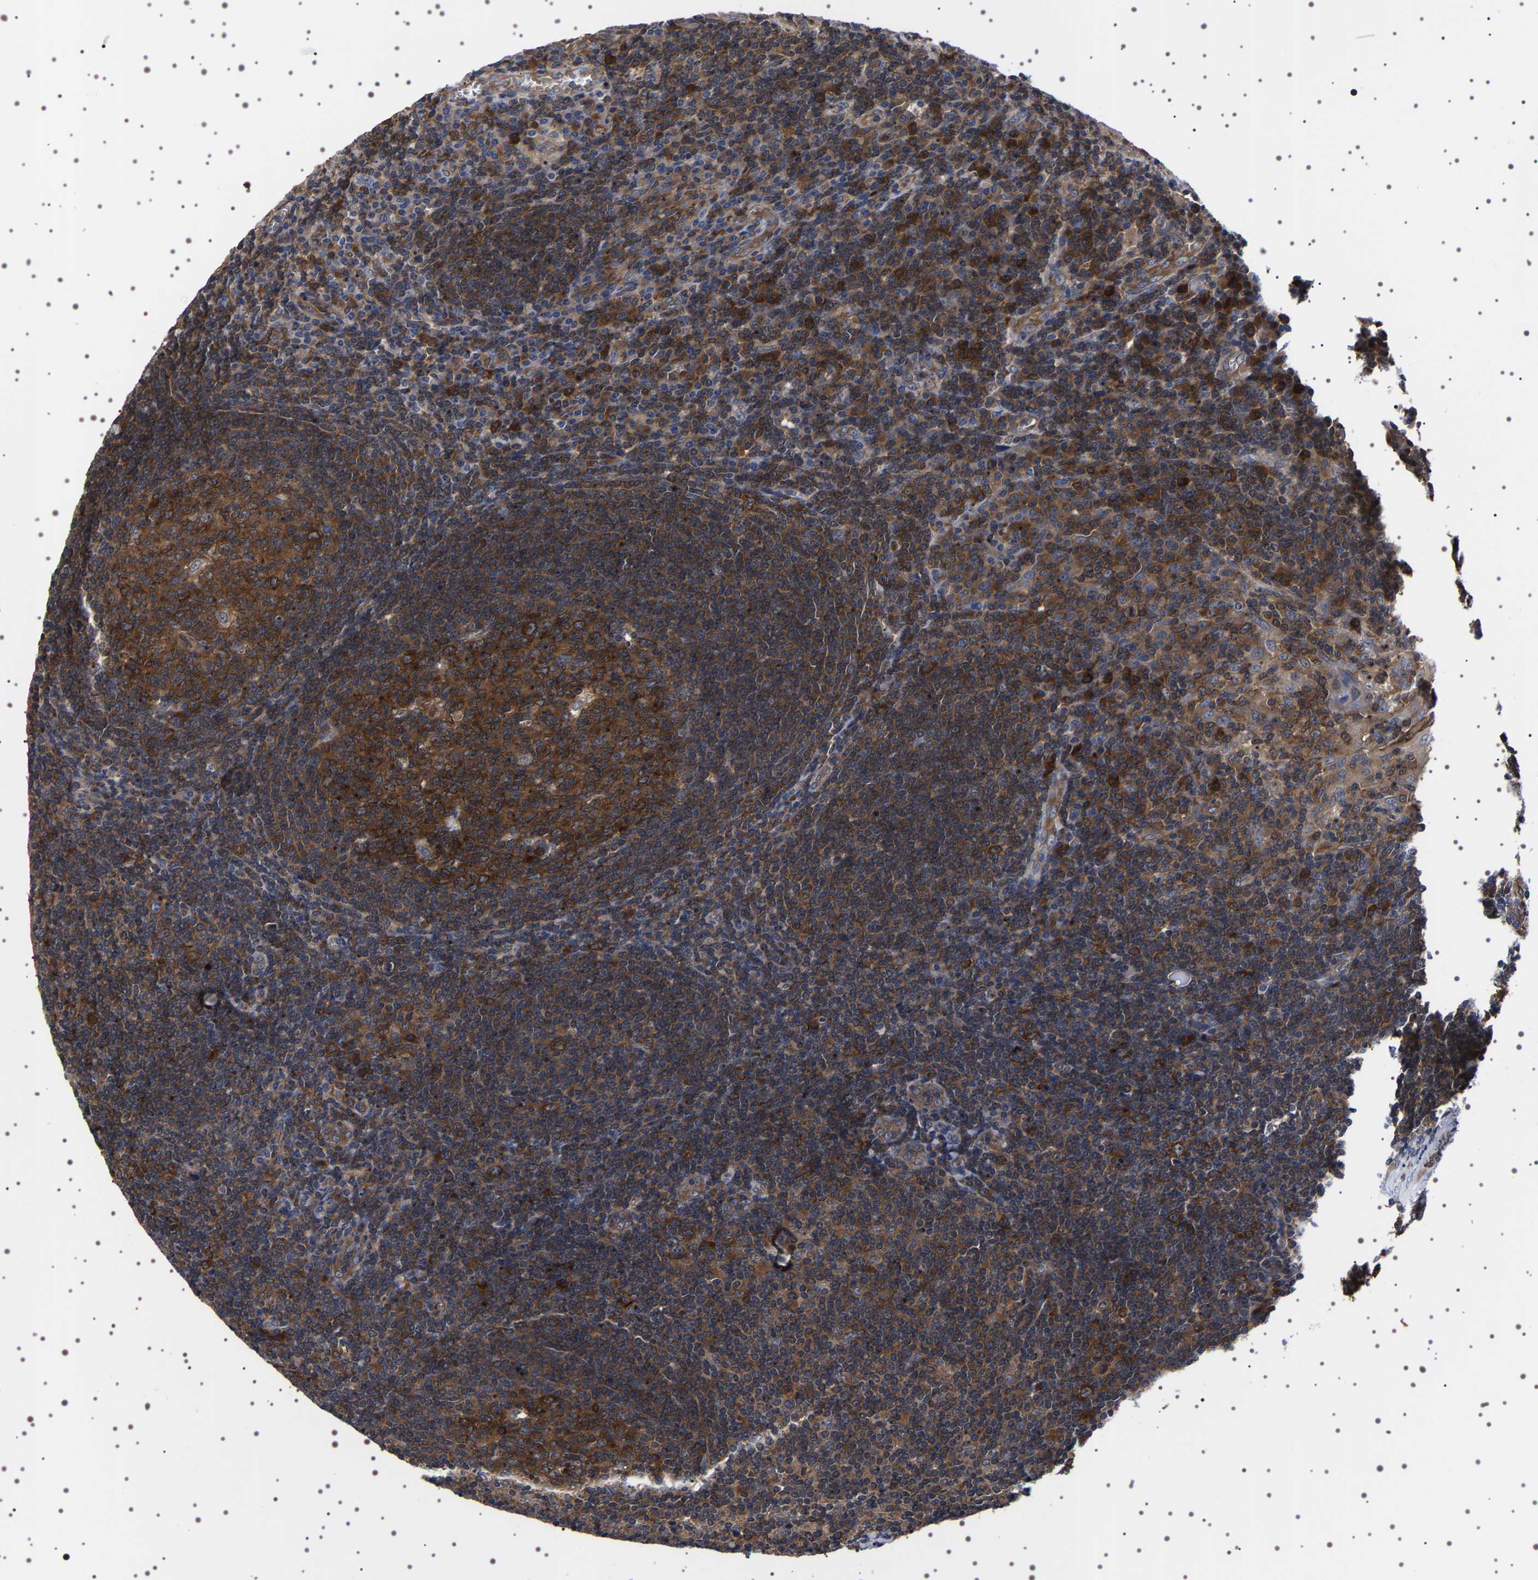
{"staining": {"intensity": "strong", "quantity": "25%-75%", "location": "cytoplasmic/membranous"}, "tissue": "tonsil", "cell_type": "Germinal center cells", "image_type": "normal", "snomed": [{"axis": "morphology", "description": "Normal tissue, NOS"}, {"axis": "topography", "description": "Tonsil"}], "caption": "Strong cytoplasmic/membranous positivity is present in approximately 25%-75% of germinal center cells in unremarkable tonsil. (brown staining indicates protein expression, while blue staining denotes nuclei).", "gene": "DARS1", "patient": {"sex": "male", "age": 37}}